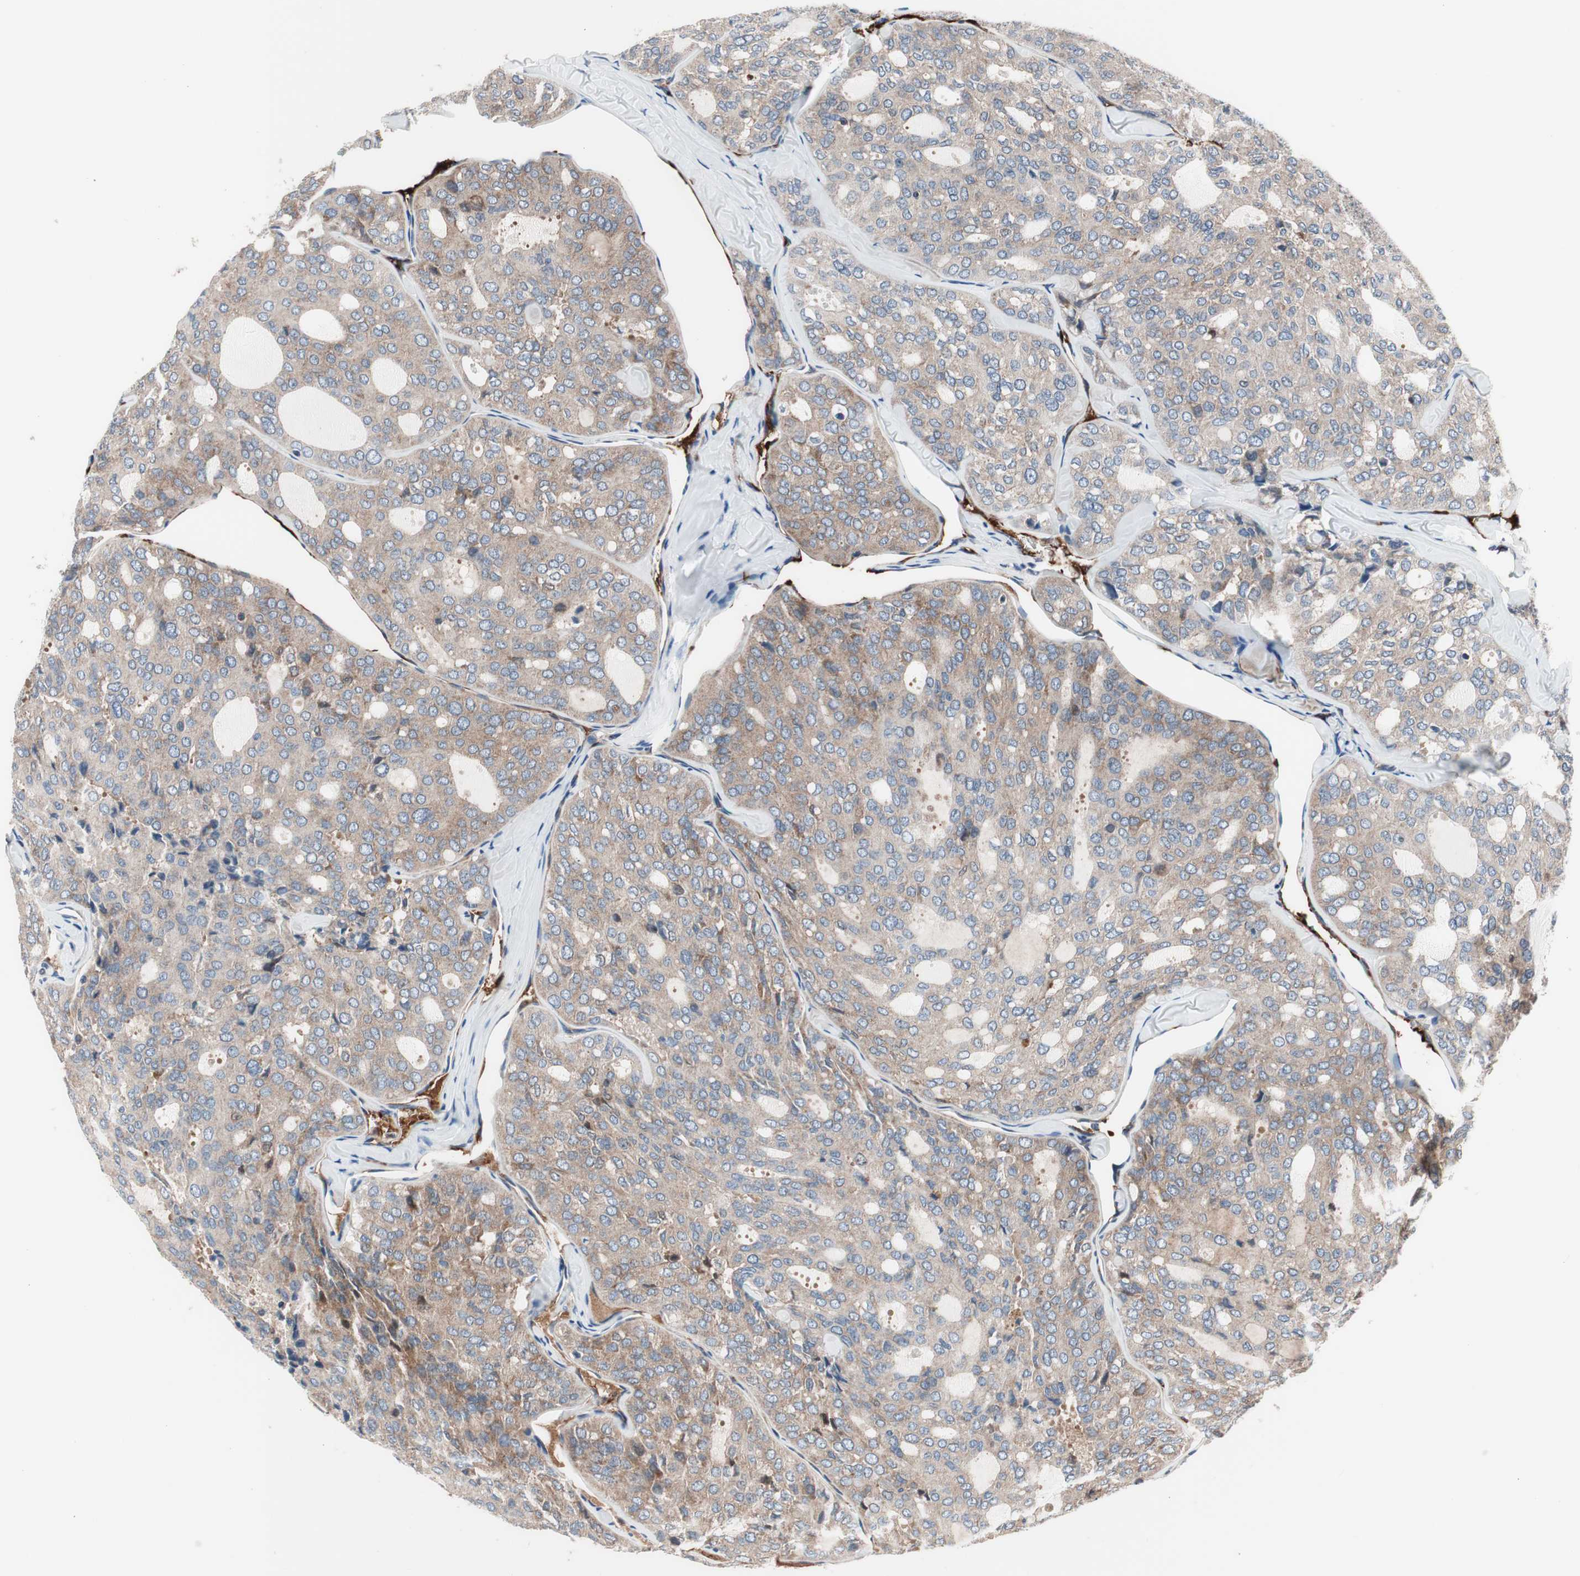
{"staining": {"intensity": "weak", "quantity": ">75%", "location": "cytoplasmic/membranous"}, "tissue": "thyroid cancer", "cell_type": "Tumor cells", "image_type": "cancer", "snomed": [{"axis": "morphology", "description": "Follicular adenoma carcinoma, NOS"}, {"axis": "topography", "description": "Thyroid gland"}], "caption": "Immunohistochemical staining of human thyroid cancer (follicular adenoma carcinoma) demonstrates low levels of weak cytoplasmic/membranous positivity in approximately >75% of tumor cells.", "gene": "PRDX2", "patient": {"sex": "male", "age": 75}}